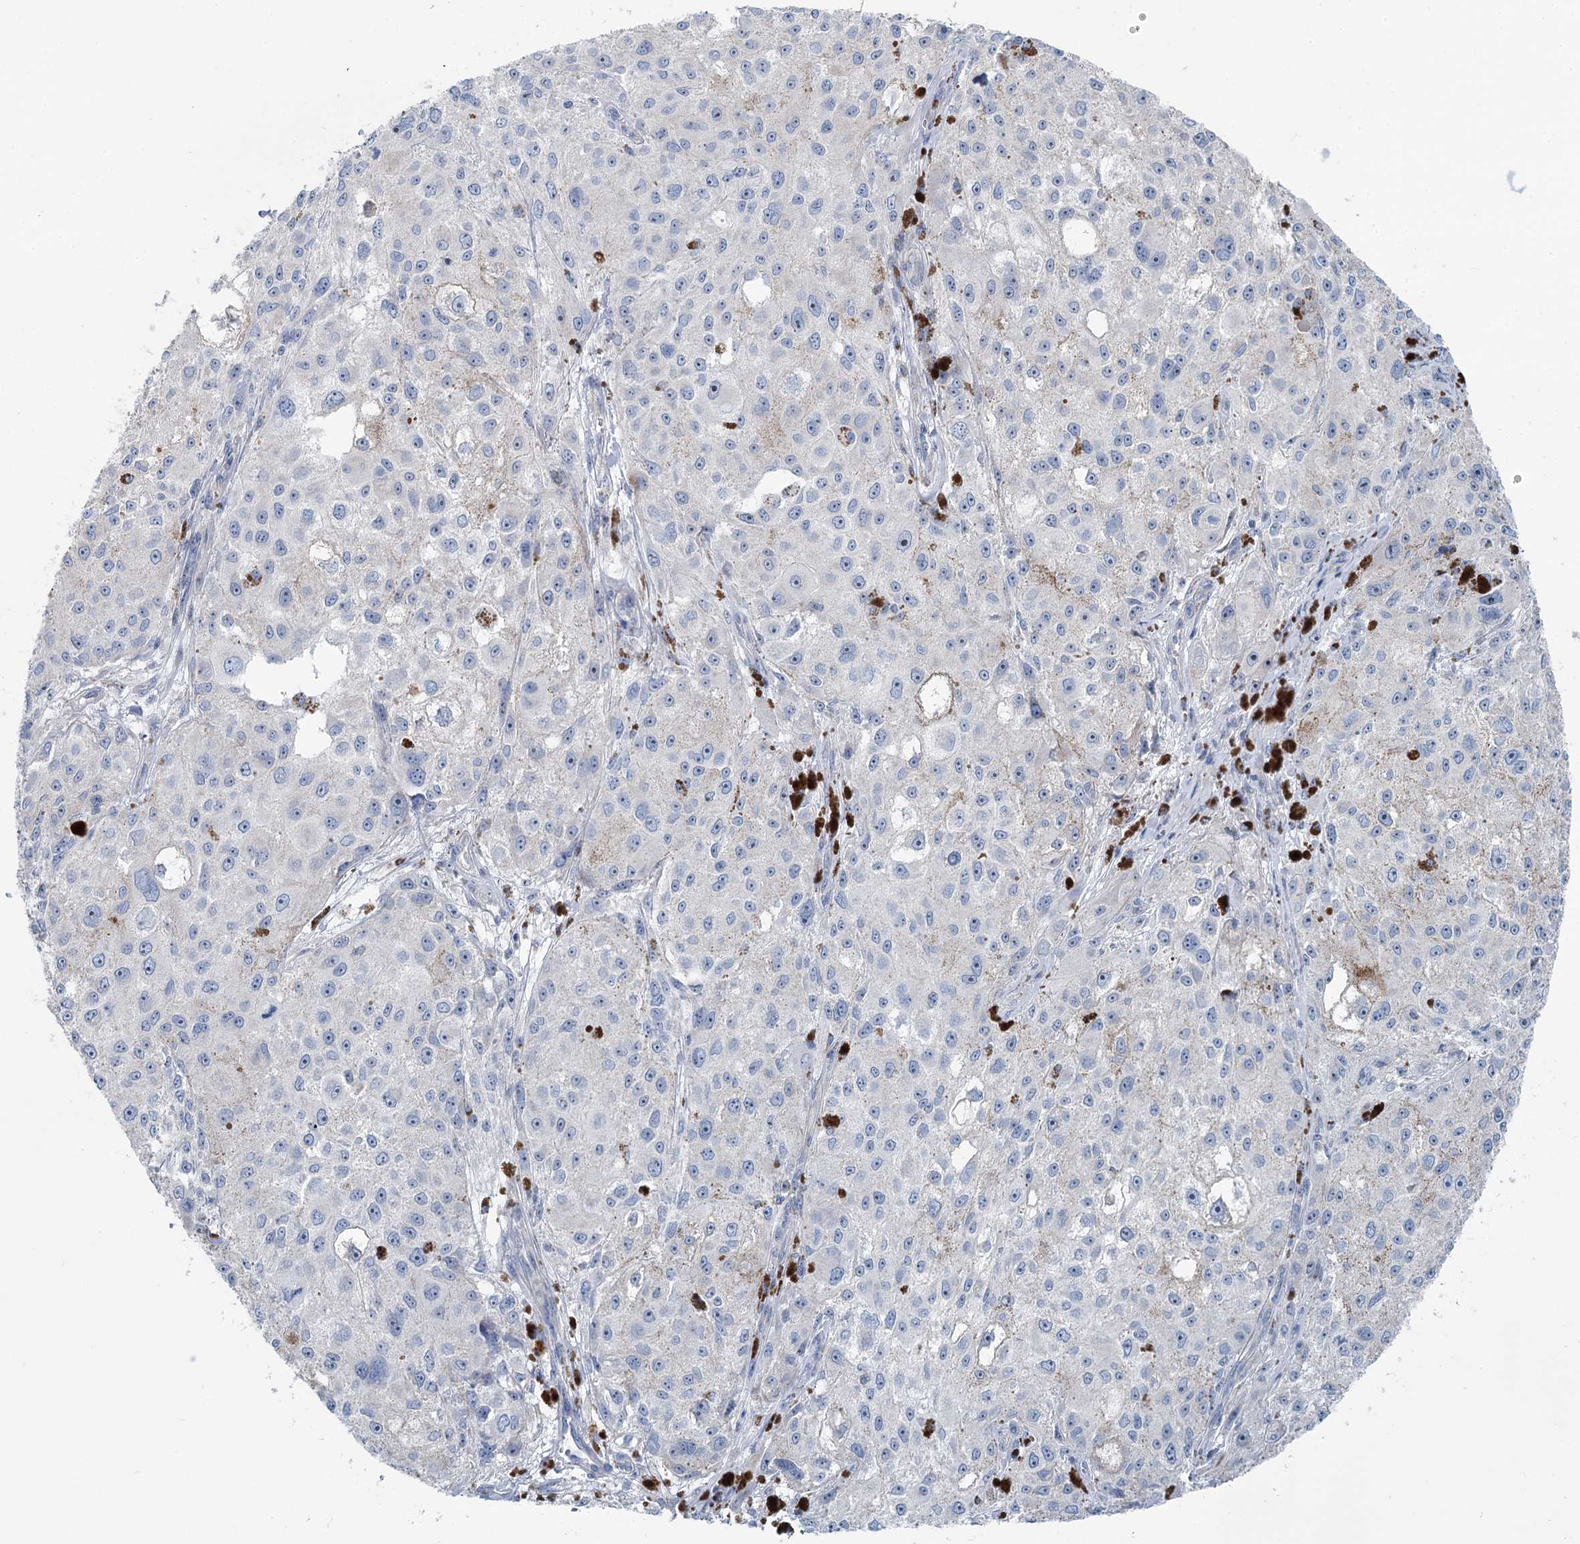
{"staining": {"intensity": "negative", "quantity": "none", "location": "none"}, "tissue": "melanoma", "cell_type": "Tumor cells", "image_type": "cancer", "snomed": [{"axis": "morphology", "description": "Necrosis, NOS"}, {"axis": "morphology", "description": "Malignant melanoma, NOS"}, {"axis": "topography", "description": "Skin"}], "caption": "Immunohistochemical staining of human melanoma displays no significant expression in tumor cells.", "gene": "MARK2", "patient": {"sex": "female", "age": 87}}